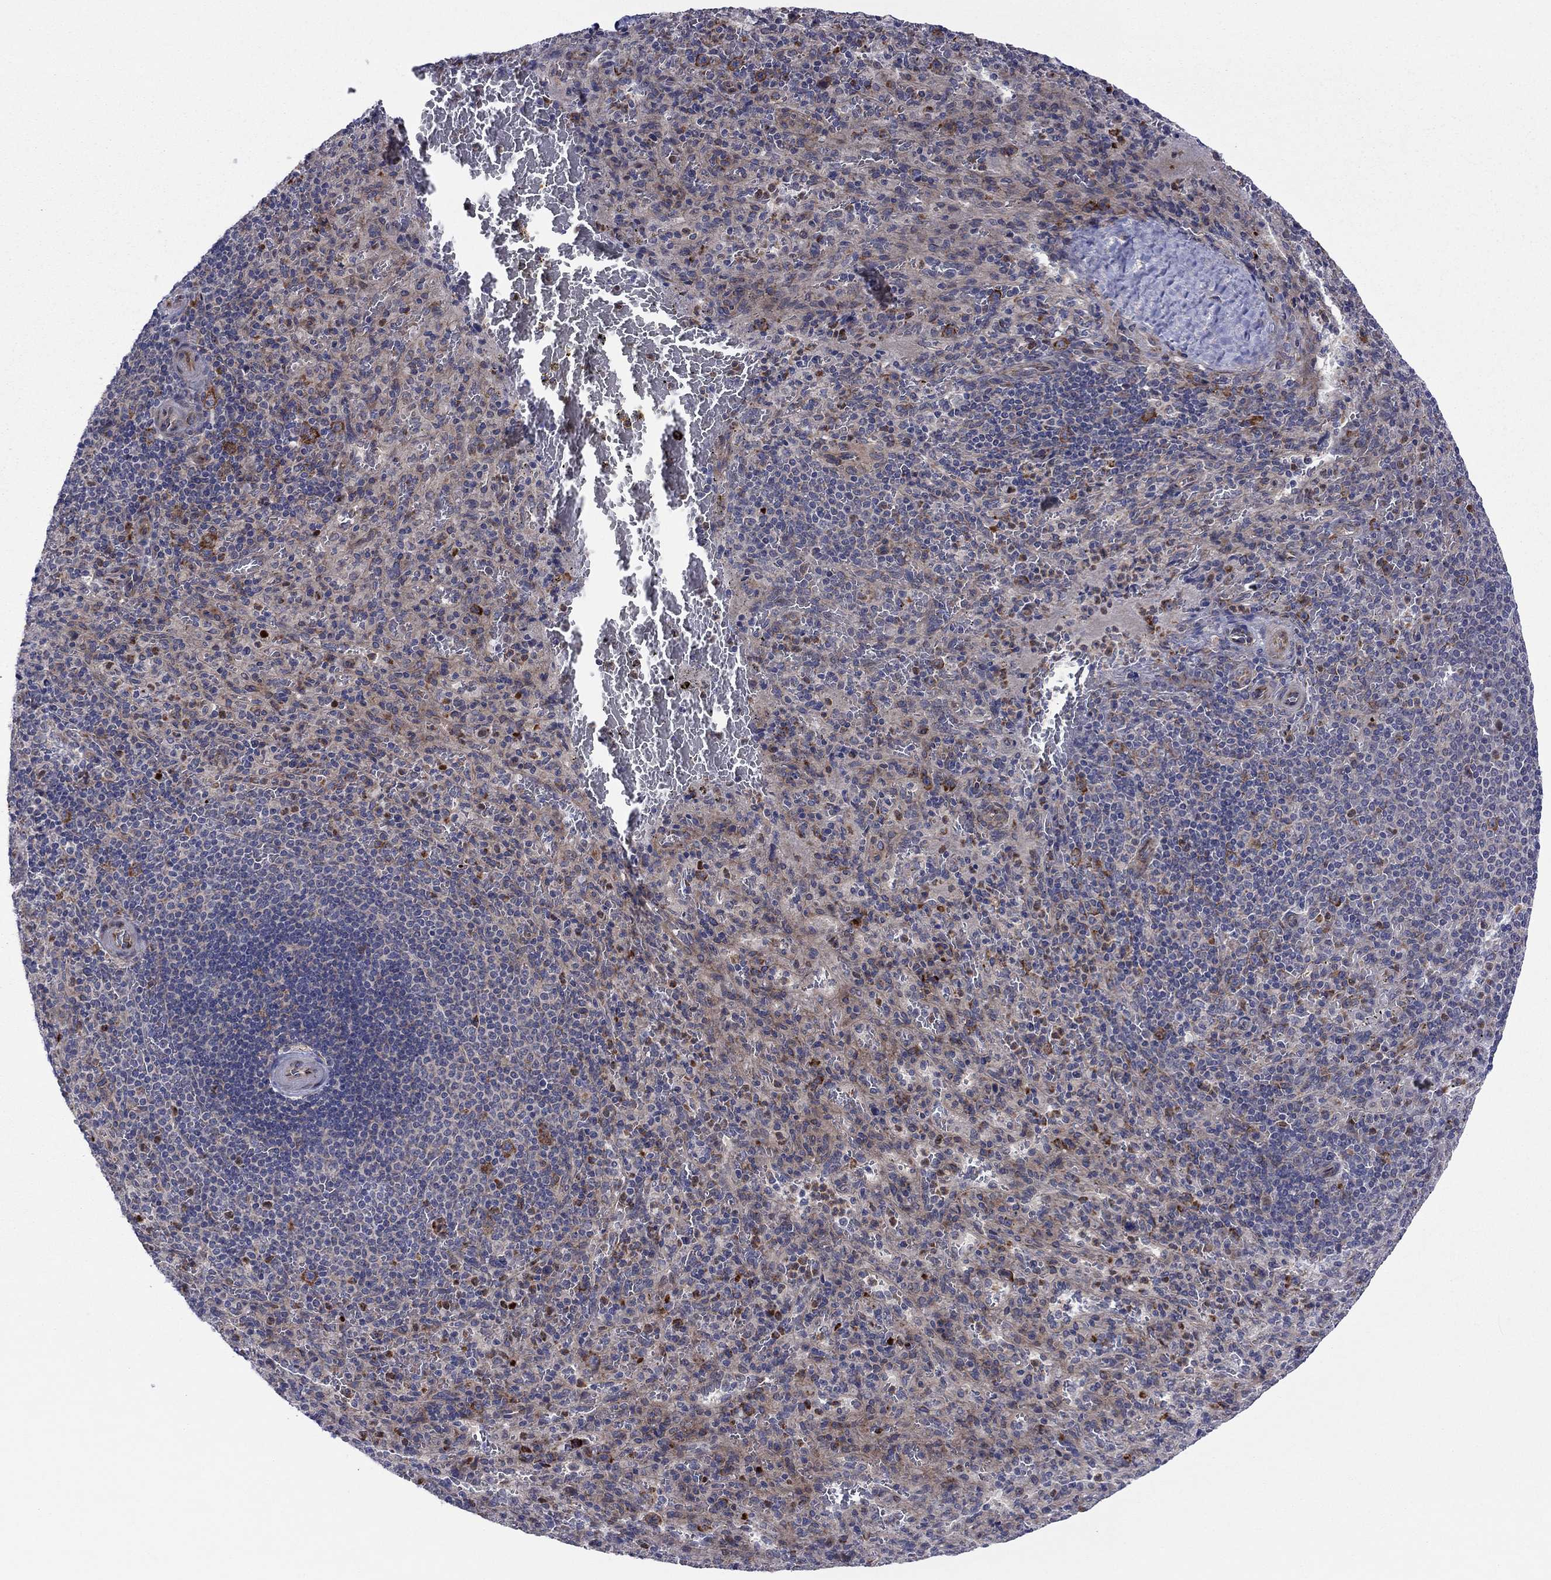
{"staining": {"intensity": "moderate", "quantity": "<25%", "location": "cytoplasmic/membranous"}, "tissue": "spleen", "cell_type": "Cells in red pulp", "image_type": "normal", "snomed": [{"axis": "morphology", "description": "Normal tissue, NOS"}, {"axis": "topography", "description": "Spleen"}], "caption": "Immunohistochemistry (IHC) staining of unremarkable spleen, which displays low levels of moderate cytoplasmic/membranous expression in approximately <25% of cells in red pulp indicating moderate cytoplasmic/membranous protein positivity. The staining was performed using DAB (brown) for protein detection and nuclei were counterstained in hematoxylin (blue).", "gene": "GPR155", "patient": {"sex": "male", "age": 57}}